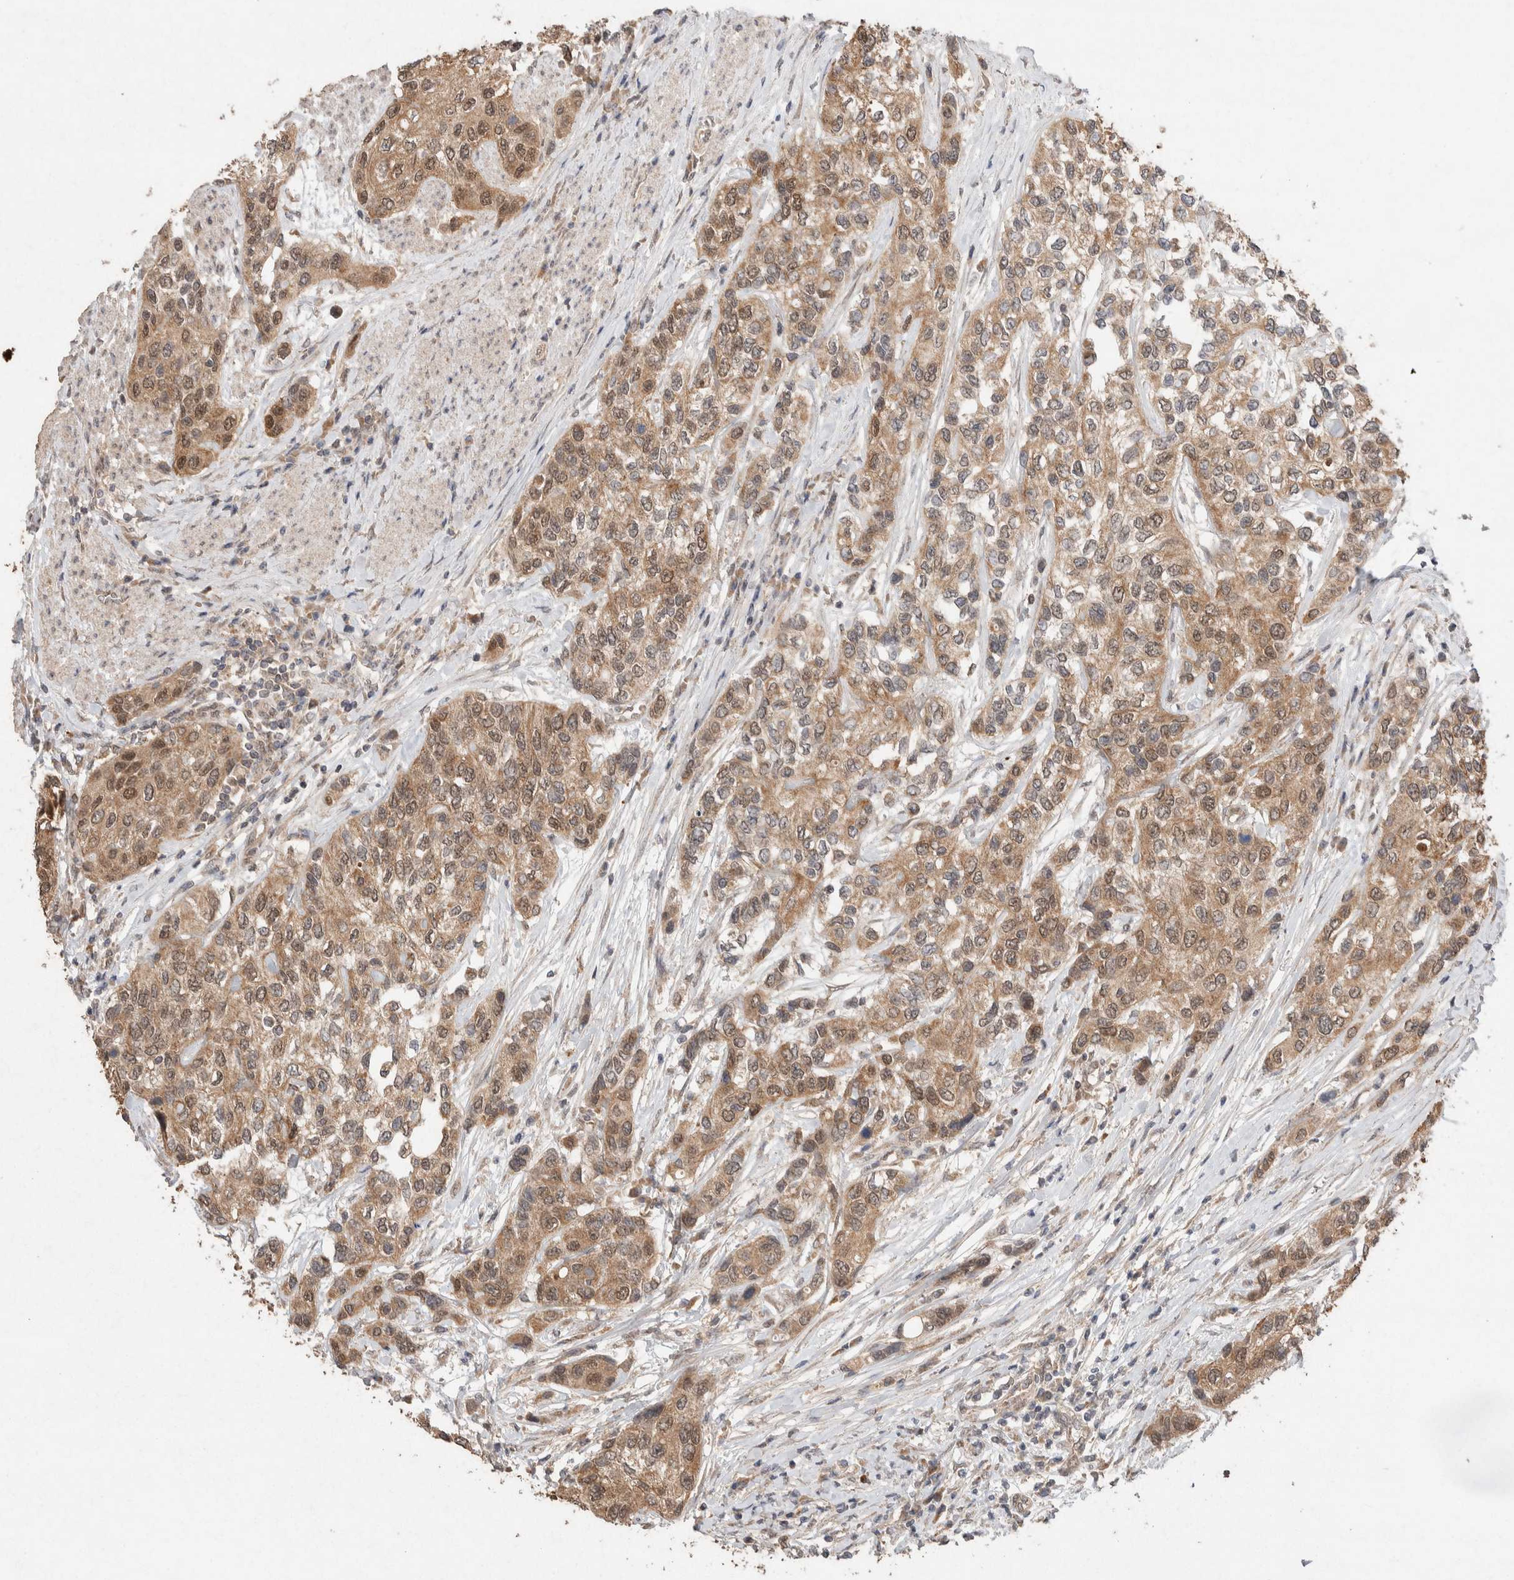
{"staining": {"intensity": "weak", "quantity": ">75%", "location": "cytoplasmic/membranous,nuclear"}, "tissue": "urothelial cancer", "cell_type": "Tumor cells", "image_type": "cancer", "snomed": [{"axis": "morphology", "description": "Urothelial carcinoma, High grade"}, {"axis": "topography", "description": "Urinary bladder"}], "caption": "The histopathology image shows staining of high-grade urothelial carcinoma, revealing weak cytoplasmic/membranous and nuclear protein staining (brown color) within tumor cells.", "gene": "KCNJ5", "patient": {"sex": "female", "age": 56}}